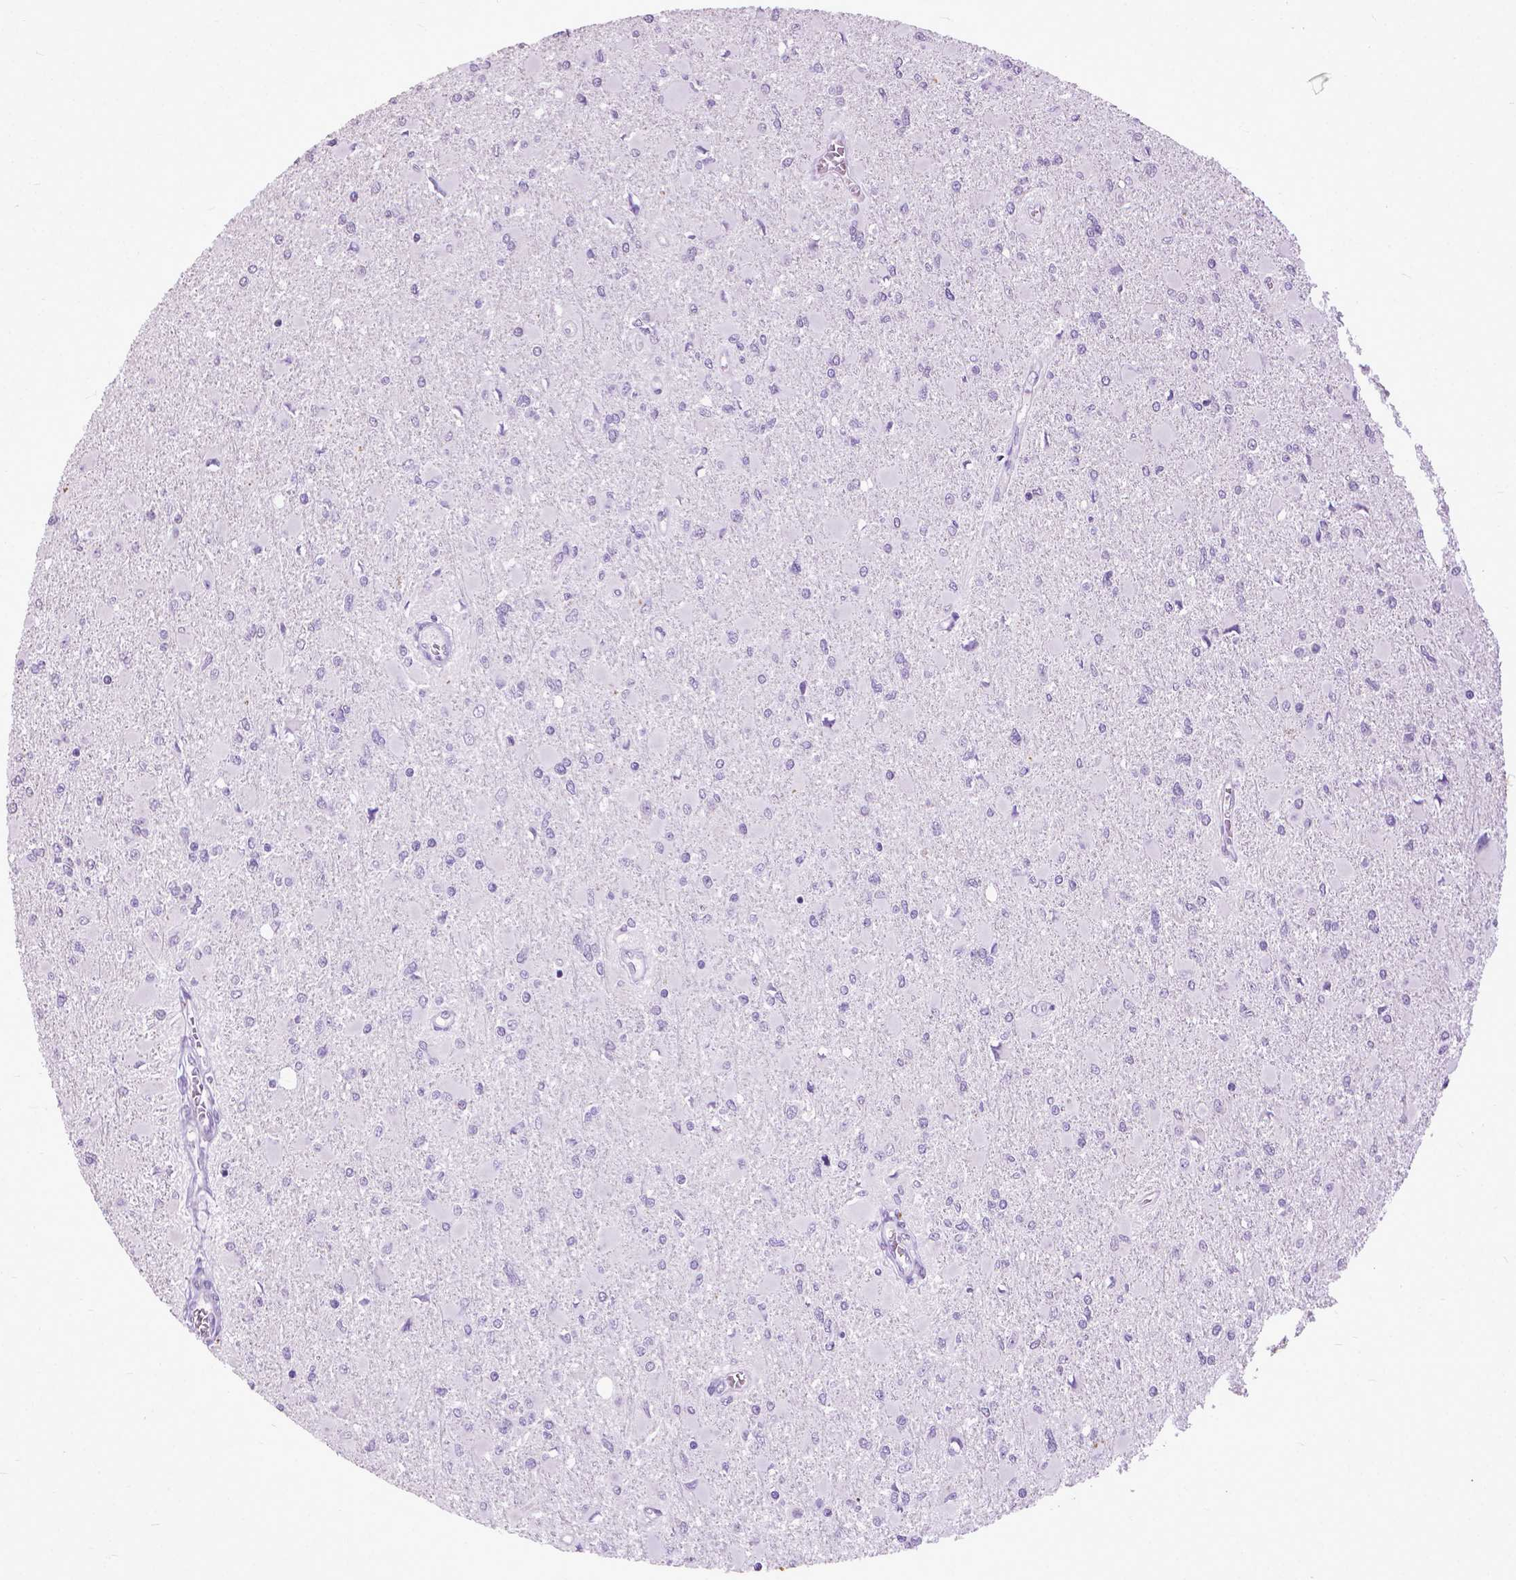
{"staining": {"intensity": "negative", "quantity": "none", "location": "none"}, "tissue": "glioma", "cell_type": "Tumor cells", "image_type": "cancer", "snomed": [{"axis": "morphology", "description": "Glioma, malignant, High grade"}, {"axis": "topography", "description": "Cerebral cortex"}], "caption": "IHC photomicrograph of malignant glioma (high-grade) stained for a protein (brown), which exhibits no staining in tumor cells.", "gene": "KRT5", "patient": {"sex": "female", "age": 36}}